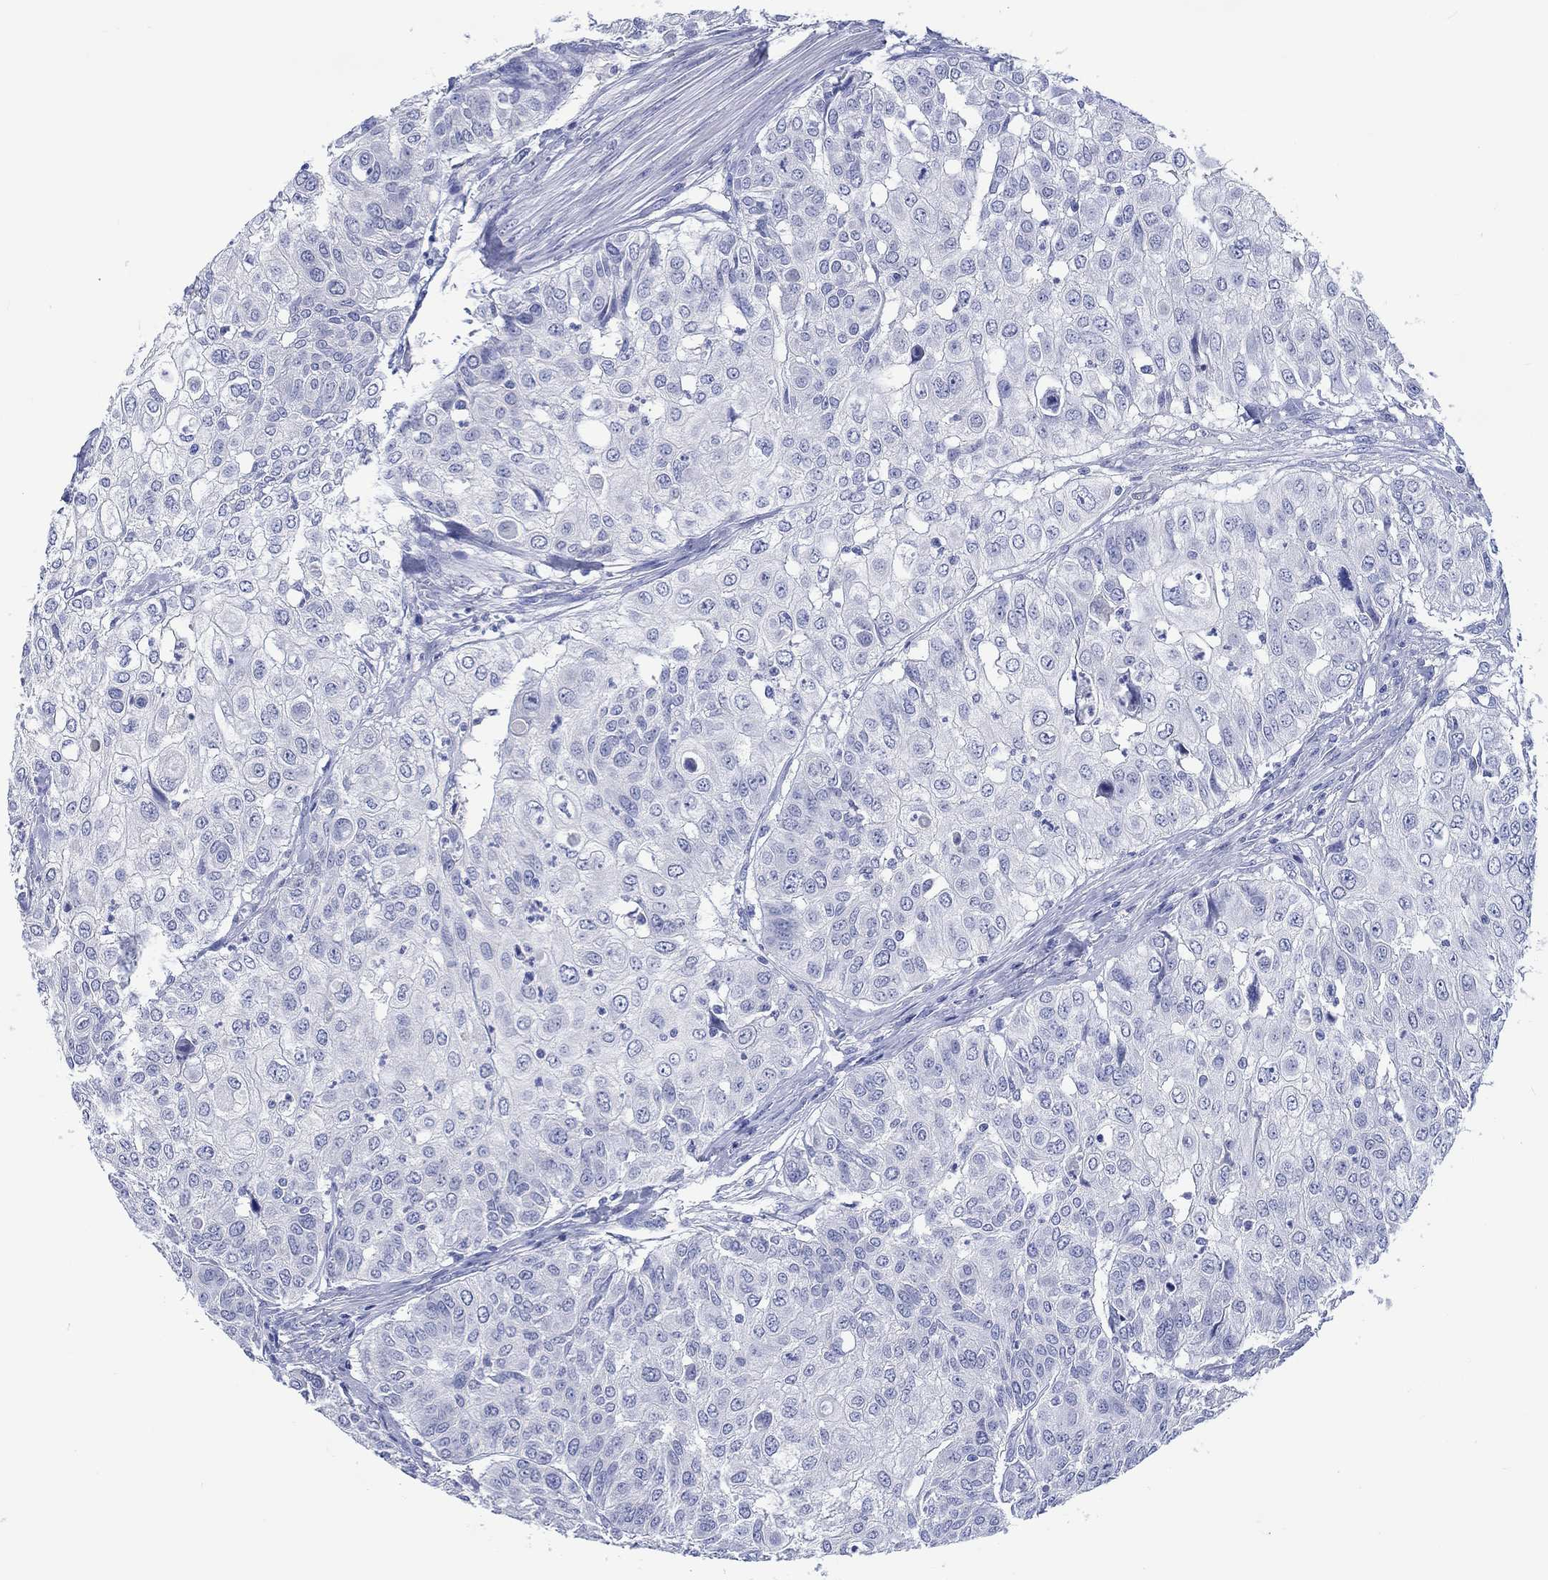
{"staining": {"intensity": "negative", "quantity": "none", "location": "none"}, "tissue": "urothelial cancer", "cell_type": "Tumor cells", "image_type": "cancer", "snomed": [{"axis": "morphology", "description": "Urothelial carcinoma, High grade"}, {"axis": "topography", "description": "Urinary bladder"}], "caption": "There is no significant positivity in tumor cells of urothelial cancer.", "gene": "TOMM20L", "patient": {"sex": "female", "age": 79}}